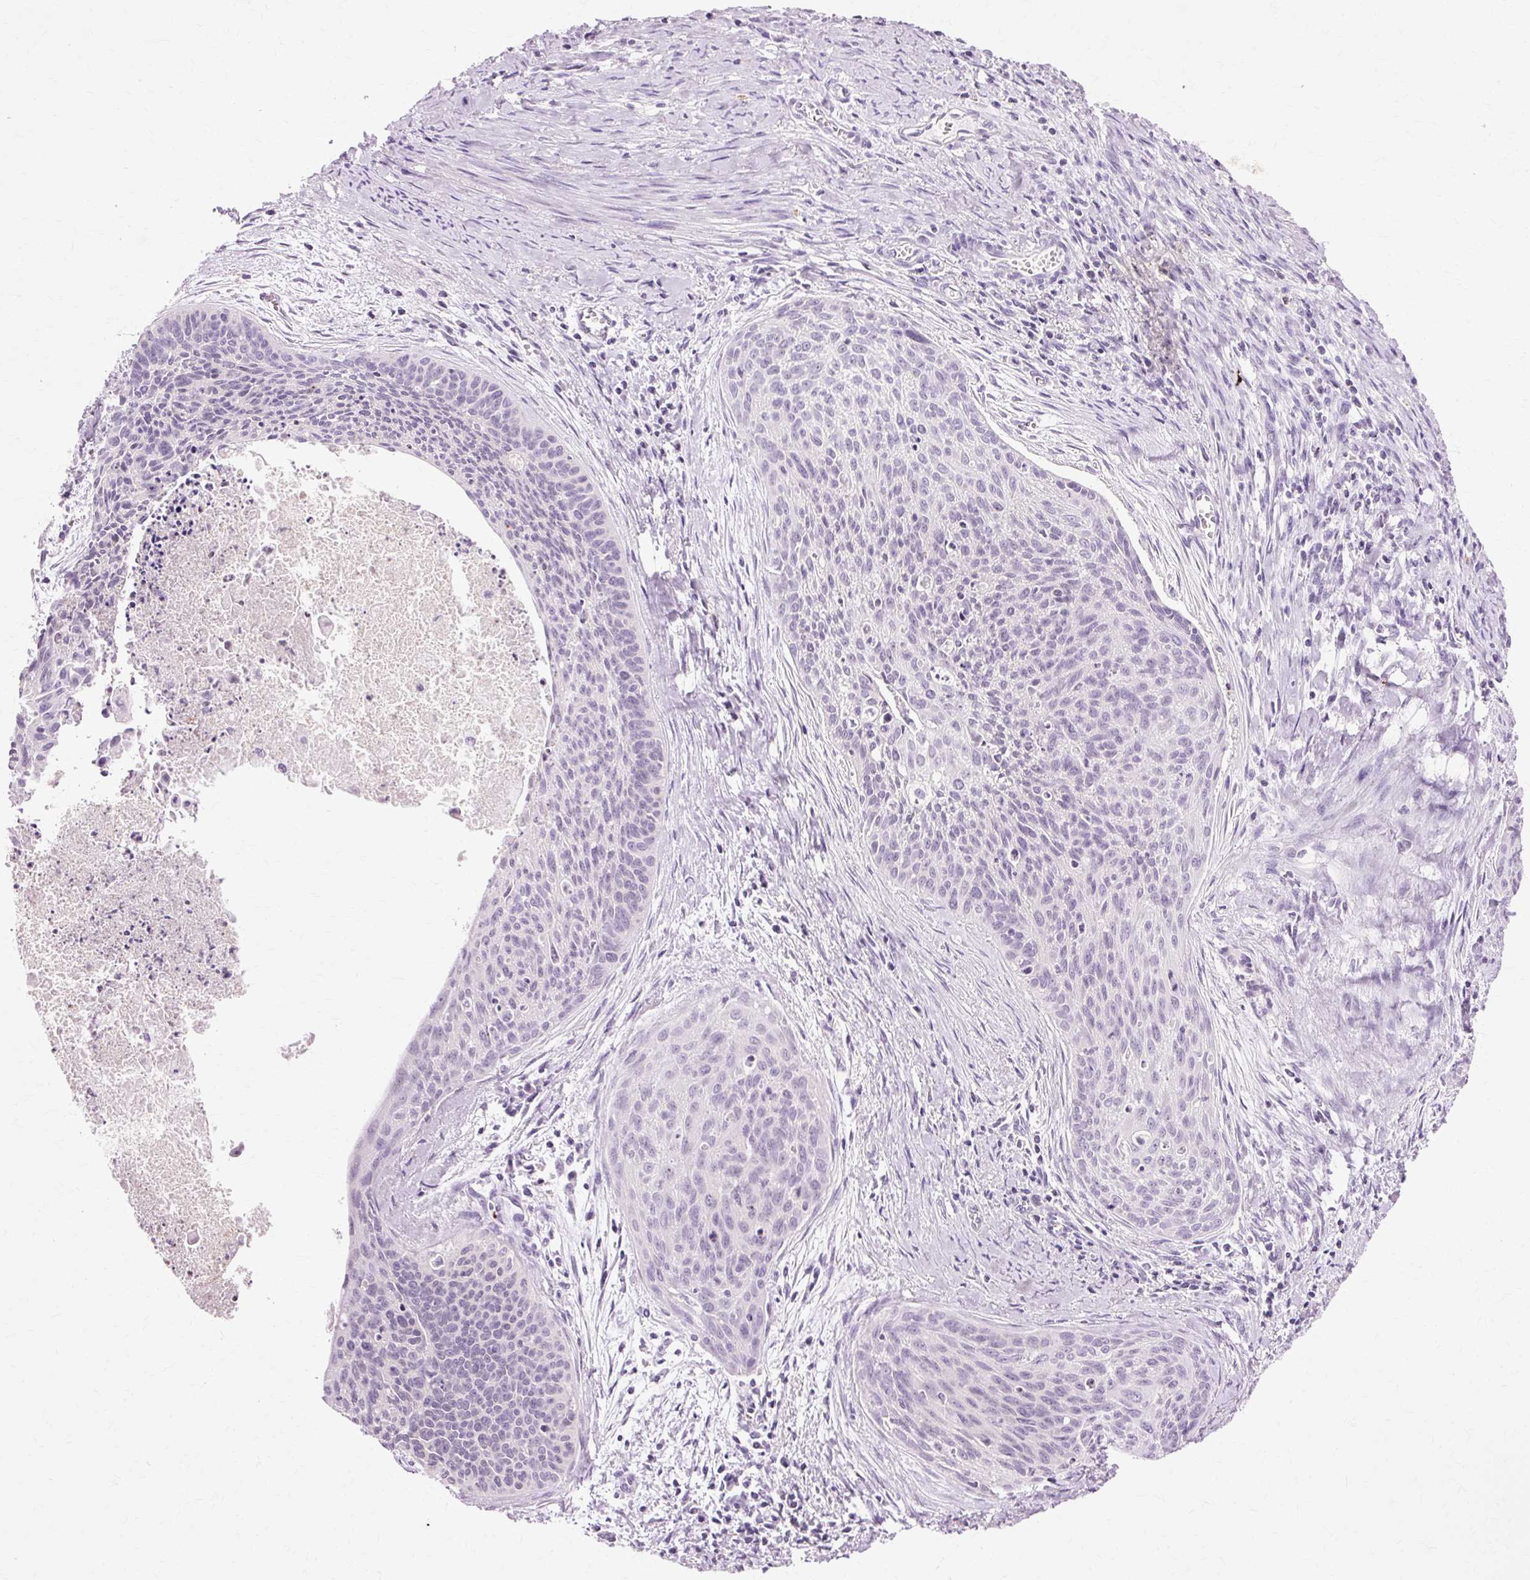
{"staining": {"intensity": "negative", "quantity": "none", "location": "none"}, "tissue": "cervical cancer", "cell_type": "Tumor cells", "image_type": "cancer", "snomed": [{"axis": "morphology", "description": "Squamous cell carcinoma, NOS"}, {"axis": "topography", "description": "Cervix"}], "caption": "This photomicrograph is of cervical cancer (squamous cell carcinoma) stained with immunohistochemistry (IHC) to label a protein in brown with the nuclei are counter-stained blue. There is no expression in tumor cells.", "gene": "VN1R2", "patient": {"sex": "female", "age": 55}}